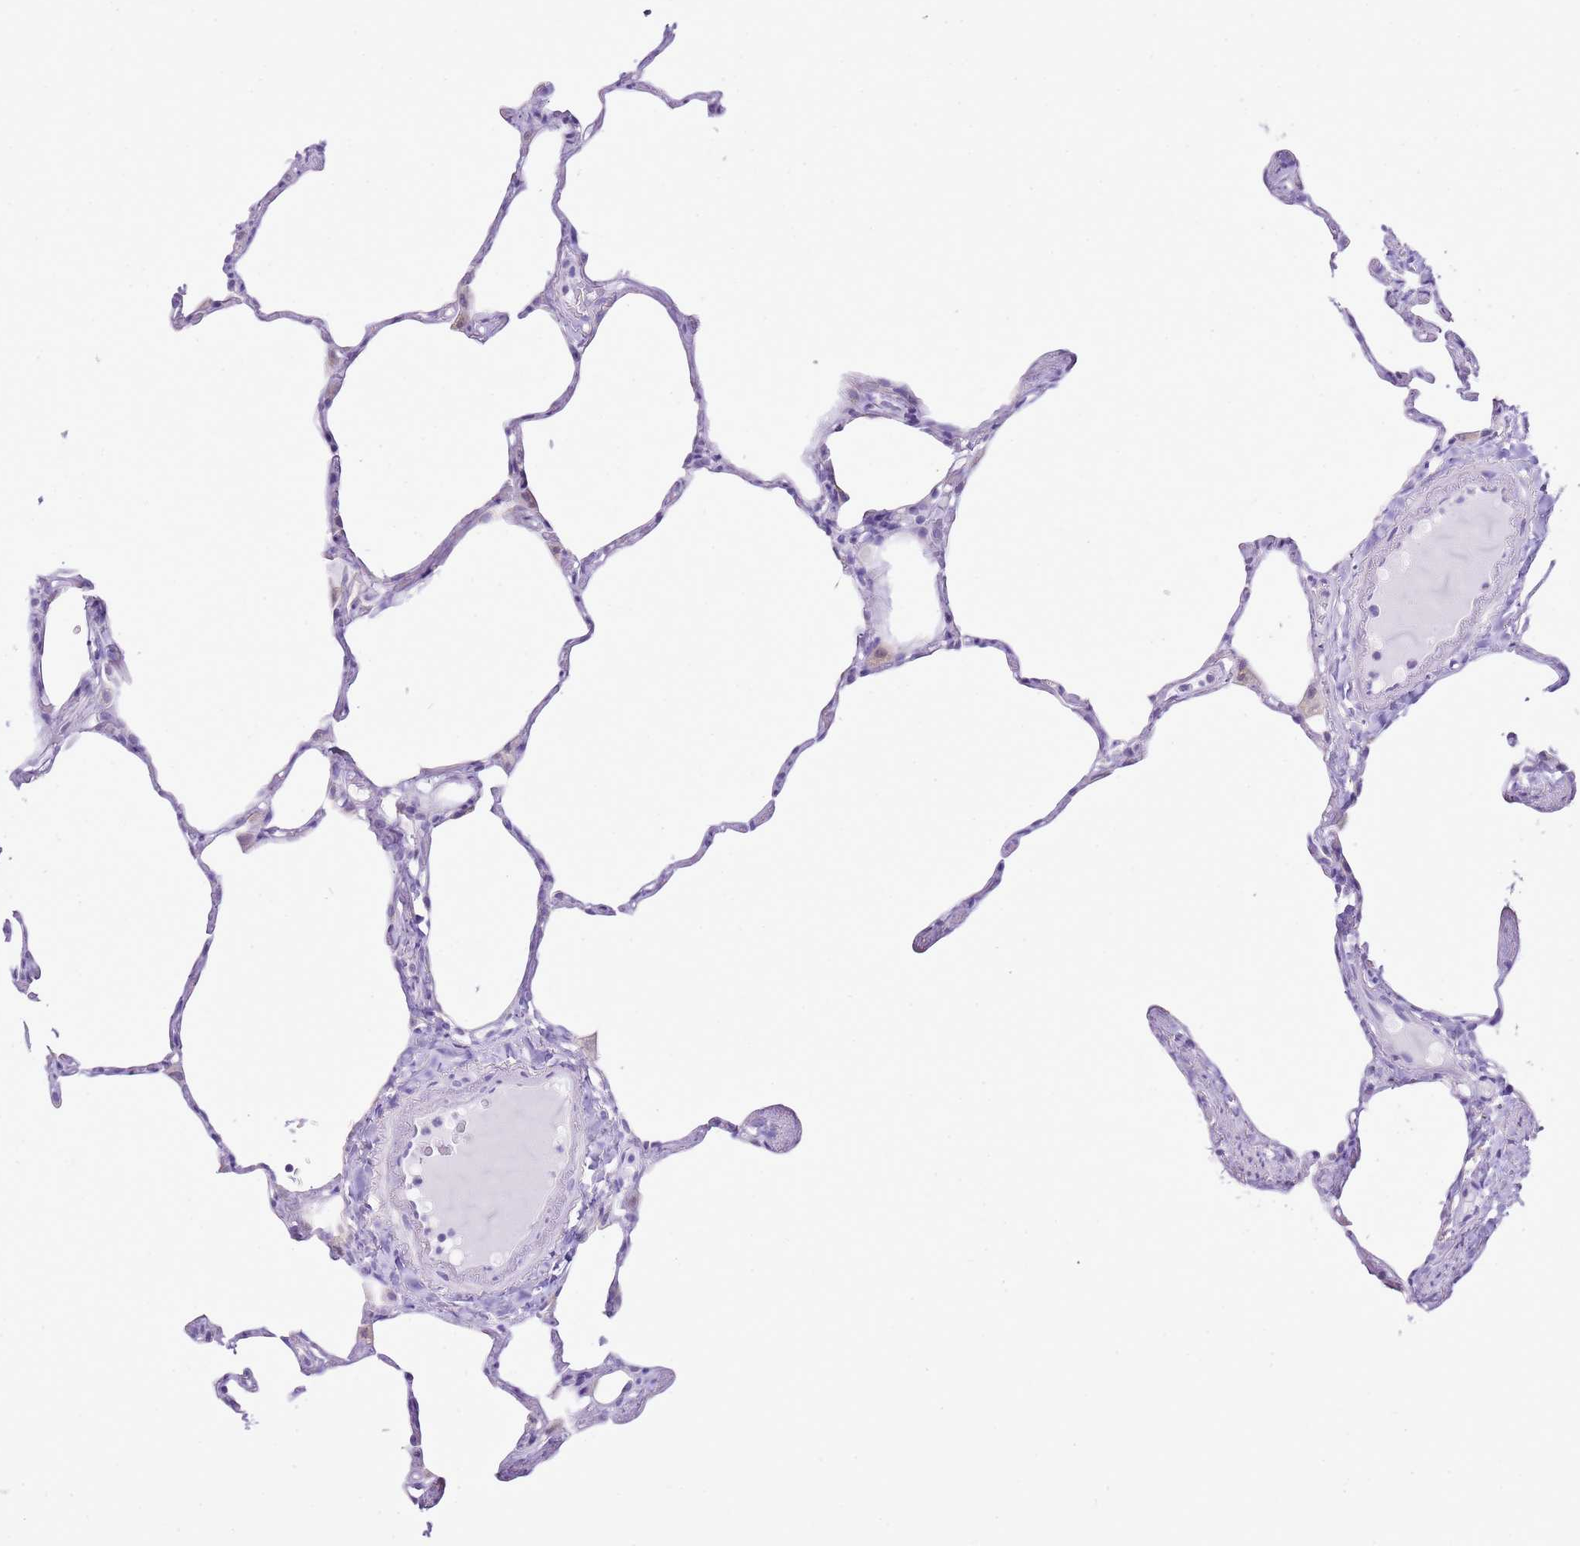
{"staining": {"intensity": "weak", "quantity": "<25%", "location": "cytoplasmic/membranous"}, "tissue": "lung", "cell_type": "Alveolar cells", "image_type": "normal", "snomed": [{"axis": "morphology", "description": "Normal tissue, NOS"}, {"axis": "topography", "description": "Lung"}], "caption": "Immunohistochemistry of benign lung exhibits no positivity in alveolar cells. The staining is performed using DAB brown chromogen with nuclei counter-stained in using hematoxylin.", "gene": "AAR2", "patient": {"sex": "male", "age": 65}}